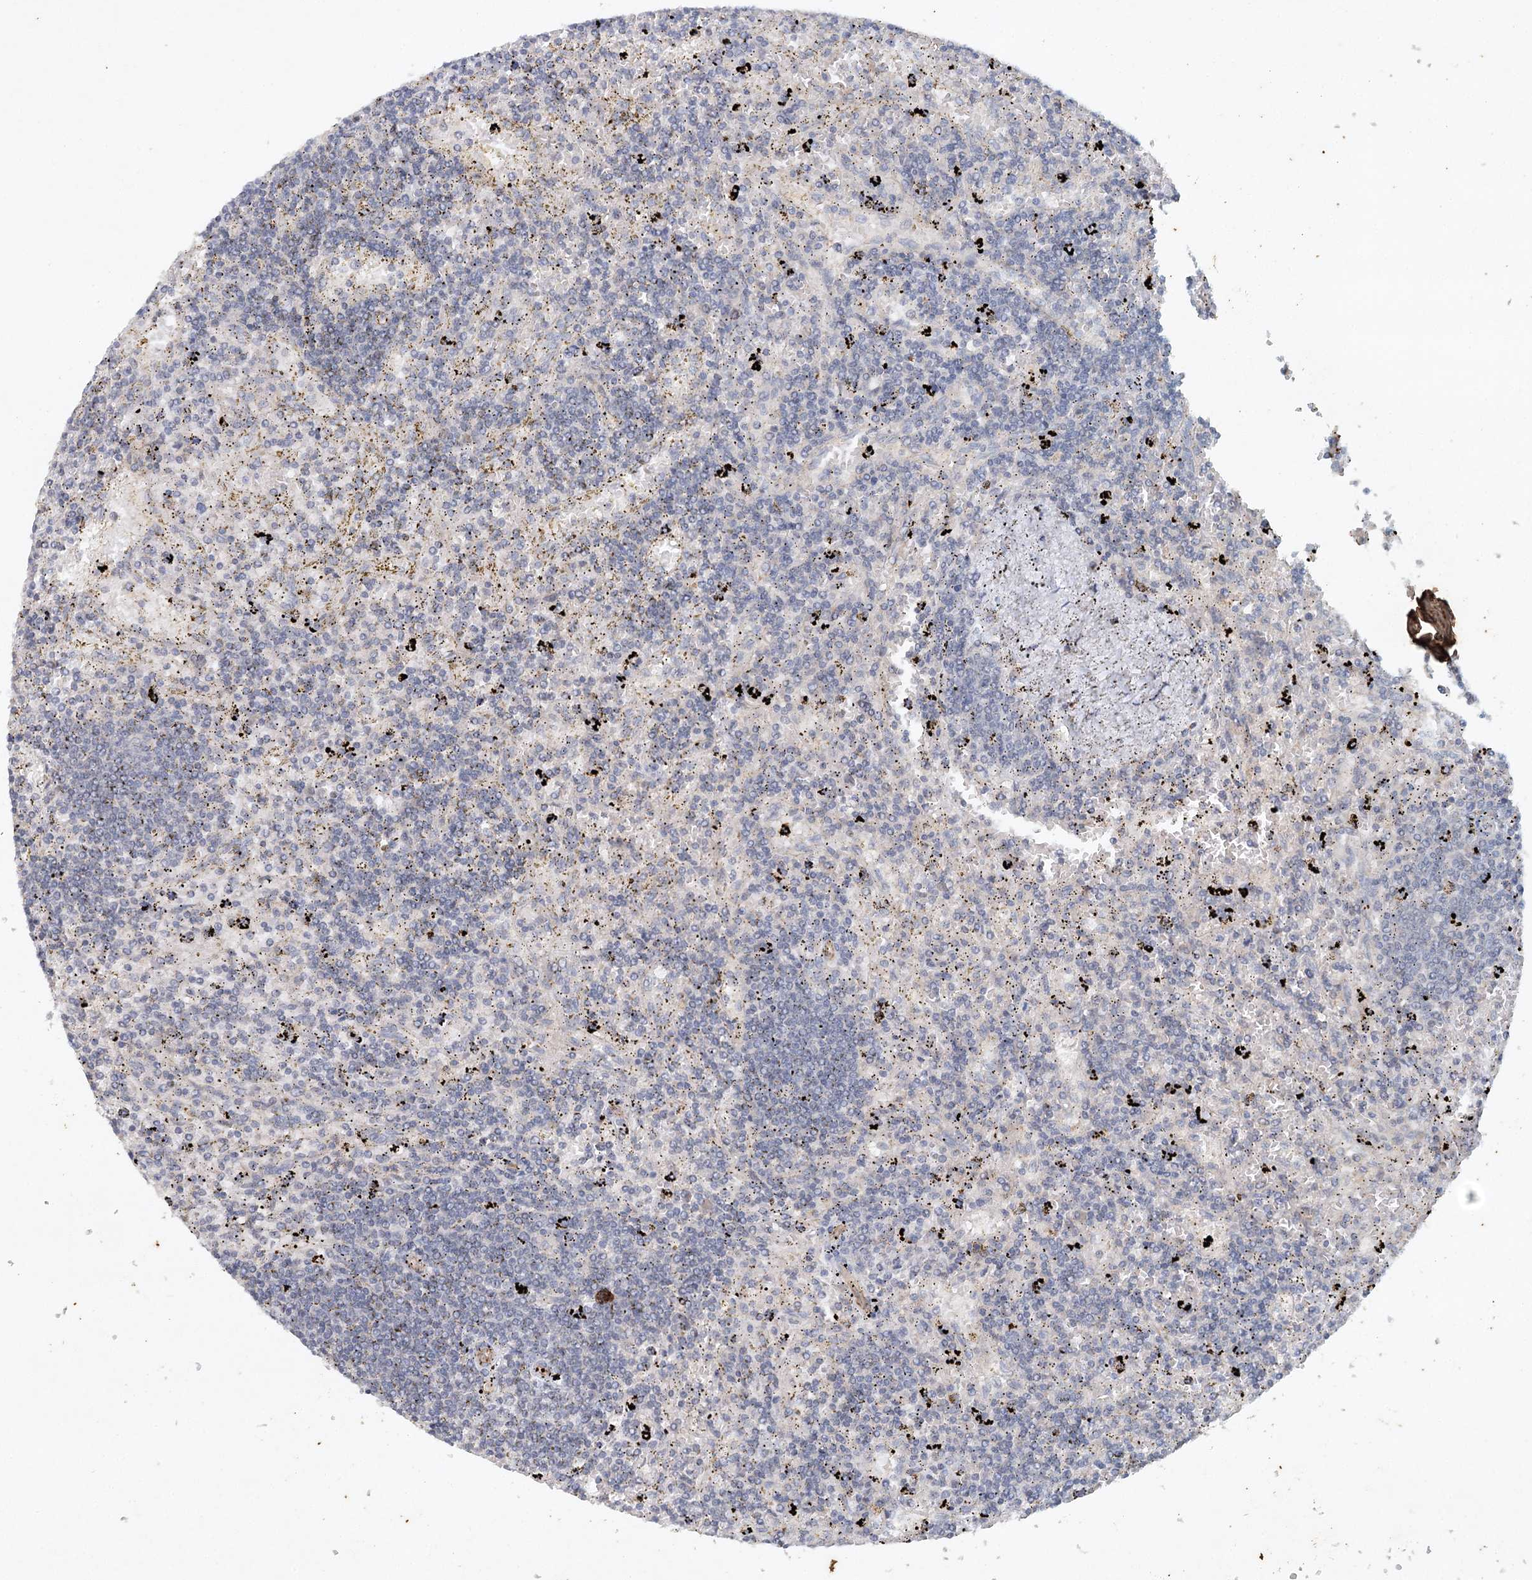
{"staining": {"intensity": "negative", "quantity": "none", "location": "none"}, "tissue": "lymphoma", "cell_type": "Tumor cells", "image_type": "cancer", "snomed": [{"axis": "morphology", "description": "Malignant lymphoma, non-Hodgkin's type, Low grade"}, {"axis": "topography", "description": "Spleen"}], "caption": "This is an immunohistochemistry image of malignant lymphoma, non-Hodgkin's type (low-grade). There is no staining in tumor cells.", "gene": "SYNPO", "patient": {"sex": "male", "age": 76}}